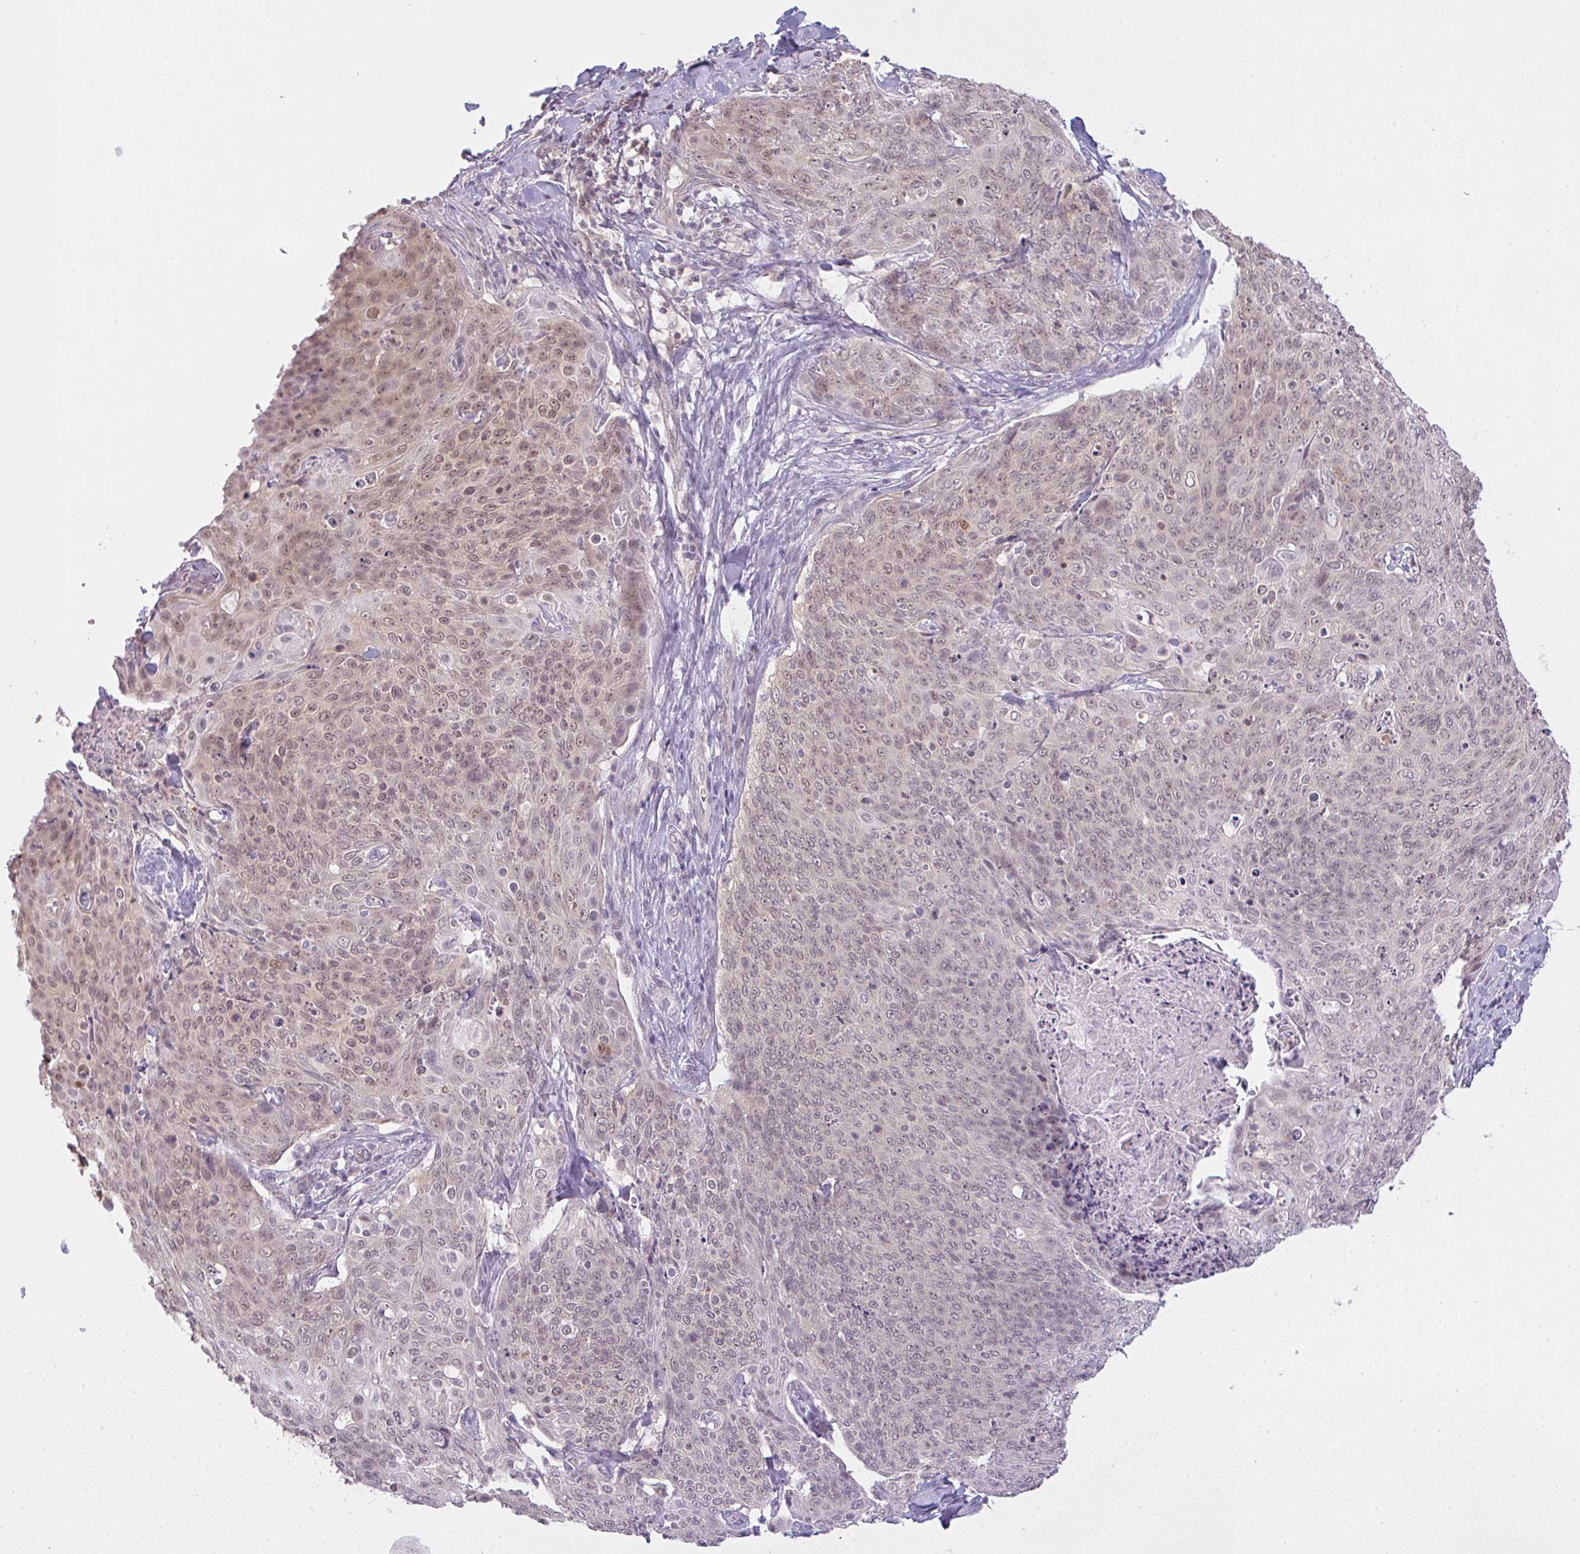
{"staining": {"intensity": "weak", "quantity": "25%-75%", "location": "nuclear"}, "tissue": "skin cancer", "cell_type": "Tumor cells", "image_type": "cancer", "snomed": [{"axis": "morphology", "description": "Squamous cell carcinoma, NOS"}, {"axis": "topography", "description": "Skin"}, {"axis": "topography", "description": "Vulva"}], "caption": "Squamous cell carcinoma (skin) tissue demonstrates weak nuclear staining in approximately 25%-75% of tumor cells, visualized by immunohistochemistry.", "gene": "CSE1L", "patient": {"sex": "female", "age": 85}}